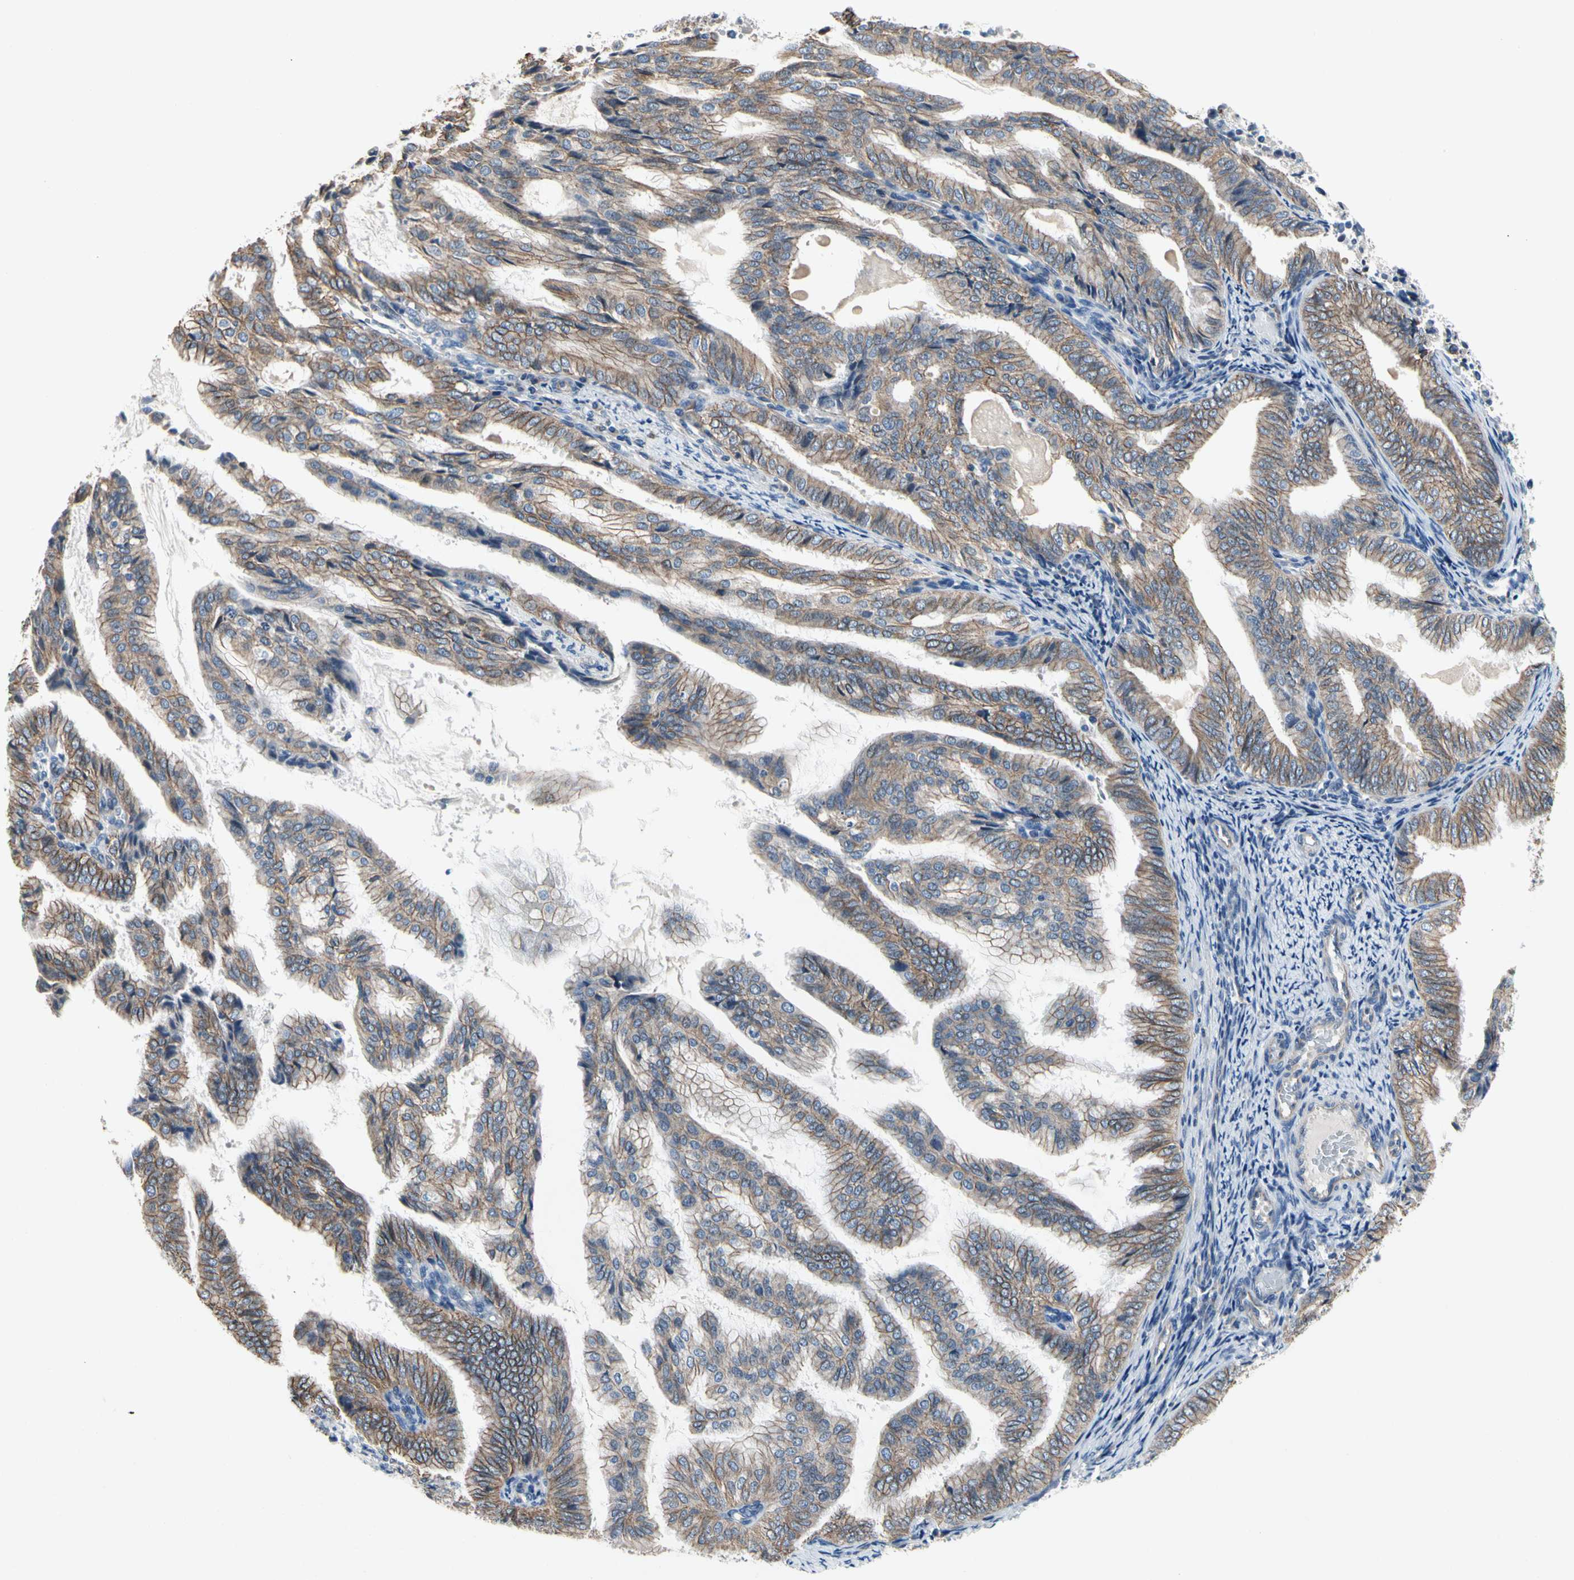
{"staining": {"intensity": "moderate", "quantity": "25%-75%", "location": "cytoplasmic/membranous"}, "tissue": "endometrial cancer", "cell_type": "Tumor cells", "image_type": "cancer", "snomed": [{"axis": "morphology", "description": "Adenocarcinoma, NOS"}, {"axis": "topography", "description": "Endometrium"}], "caption": "Endometrial cancer stained for a protein (brown) reveals moderate cytoplasmic/membranous positive expression in approximately 25%-75% of tumor cells.", "gene": "LGR6", "patient": {"sex": "female", "age": 58}}